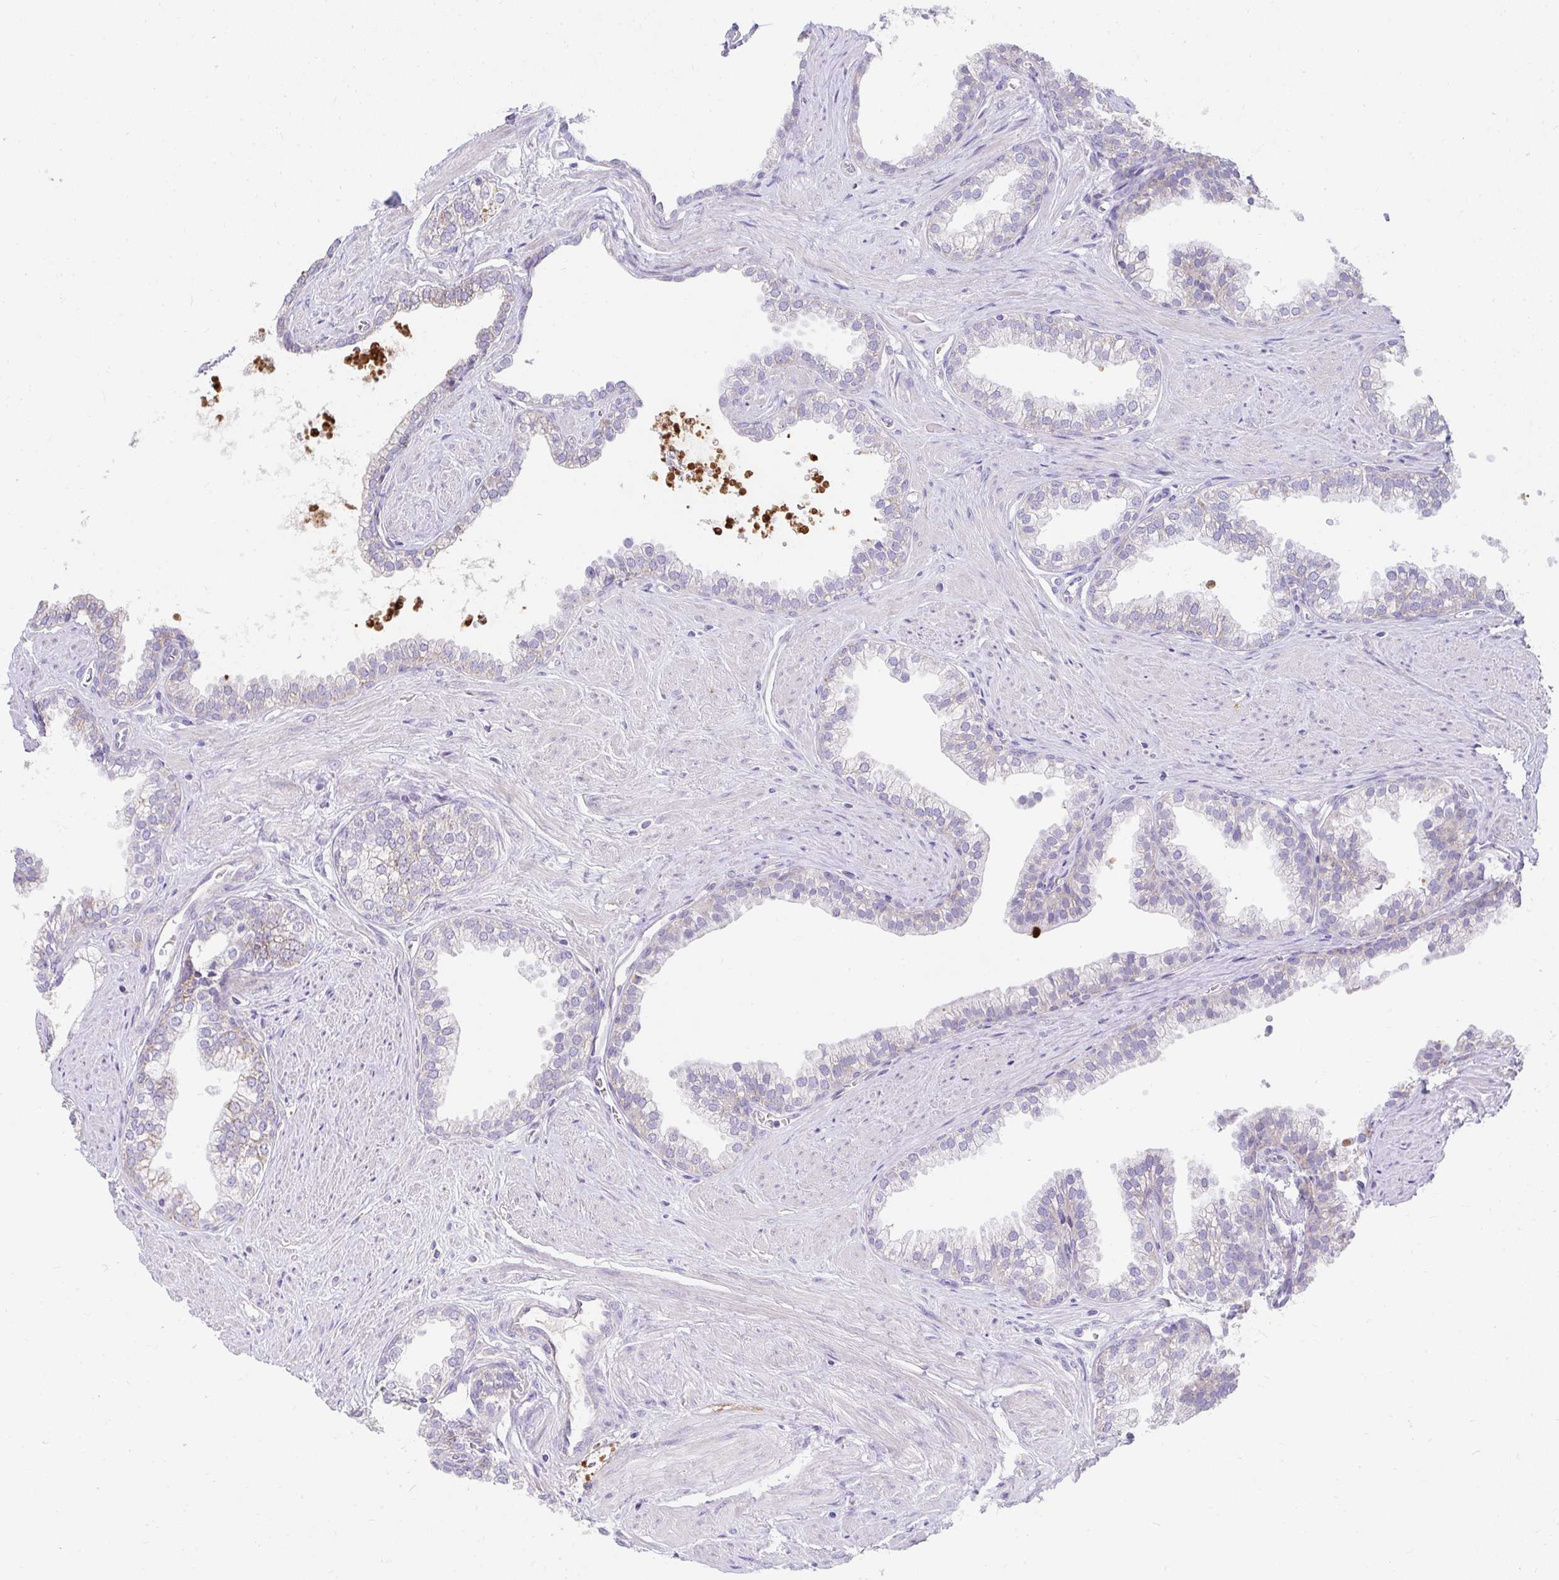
{"staining": {"intensity": "weak", "quantity": "<25%", "location": "cytoplasmic/membranous"}, "tissue": "prostate", "cell_type": "Glandular cells", "image_type": "normal", "snomed": [{"axis": "morphology", "description": "Normal tissue, NOS"}, {"axis": "topography", "description": "Prostate"}, {"axis": "topography", "description": "Peripheral nerve tissue"}], "caption": "Human prostate stained for a protein using IHC exhibits no staining in glandular cells.", "gene": "PRRG3", "patient": {"sex": "male", "age": 55}}